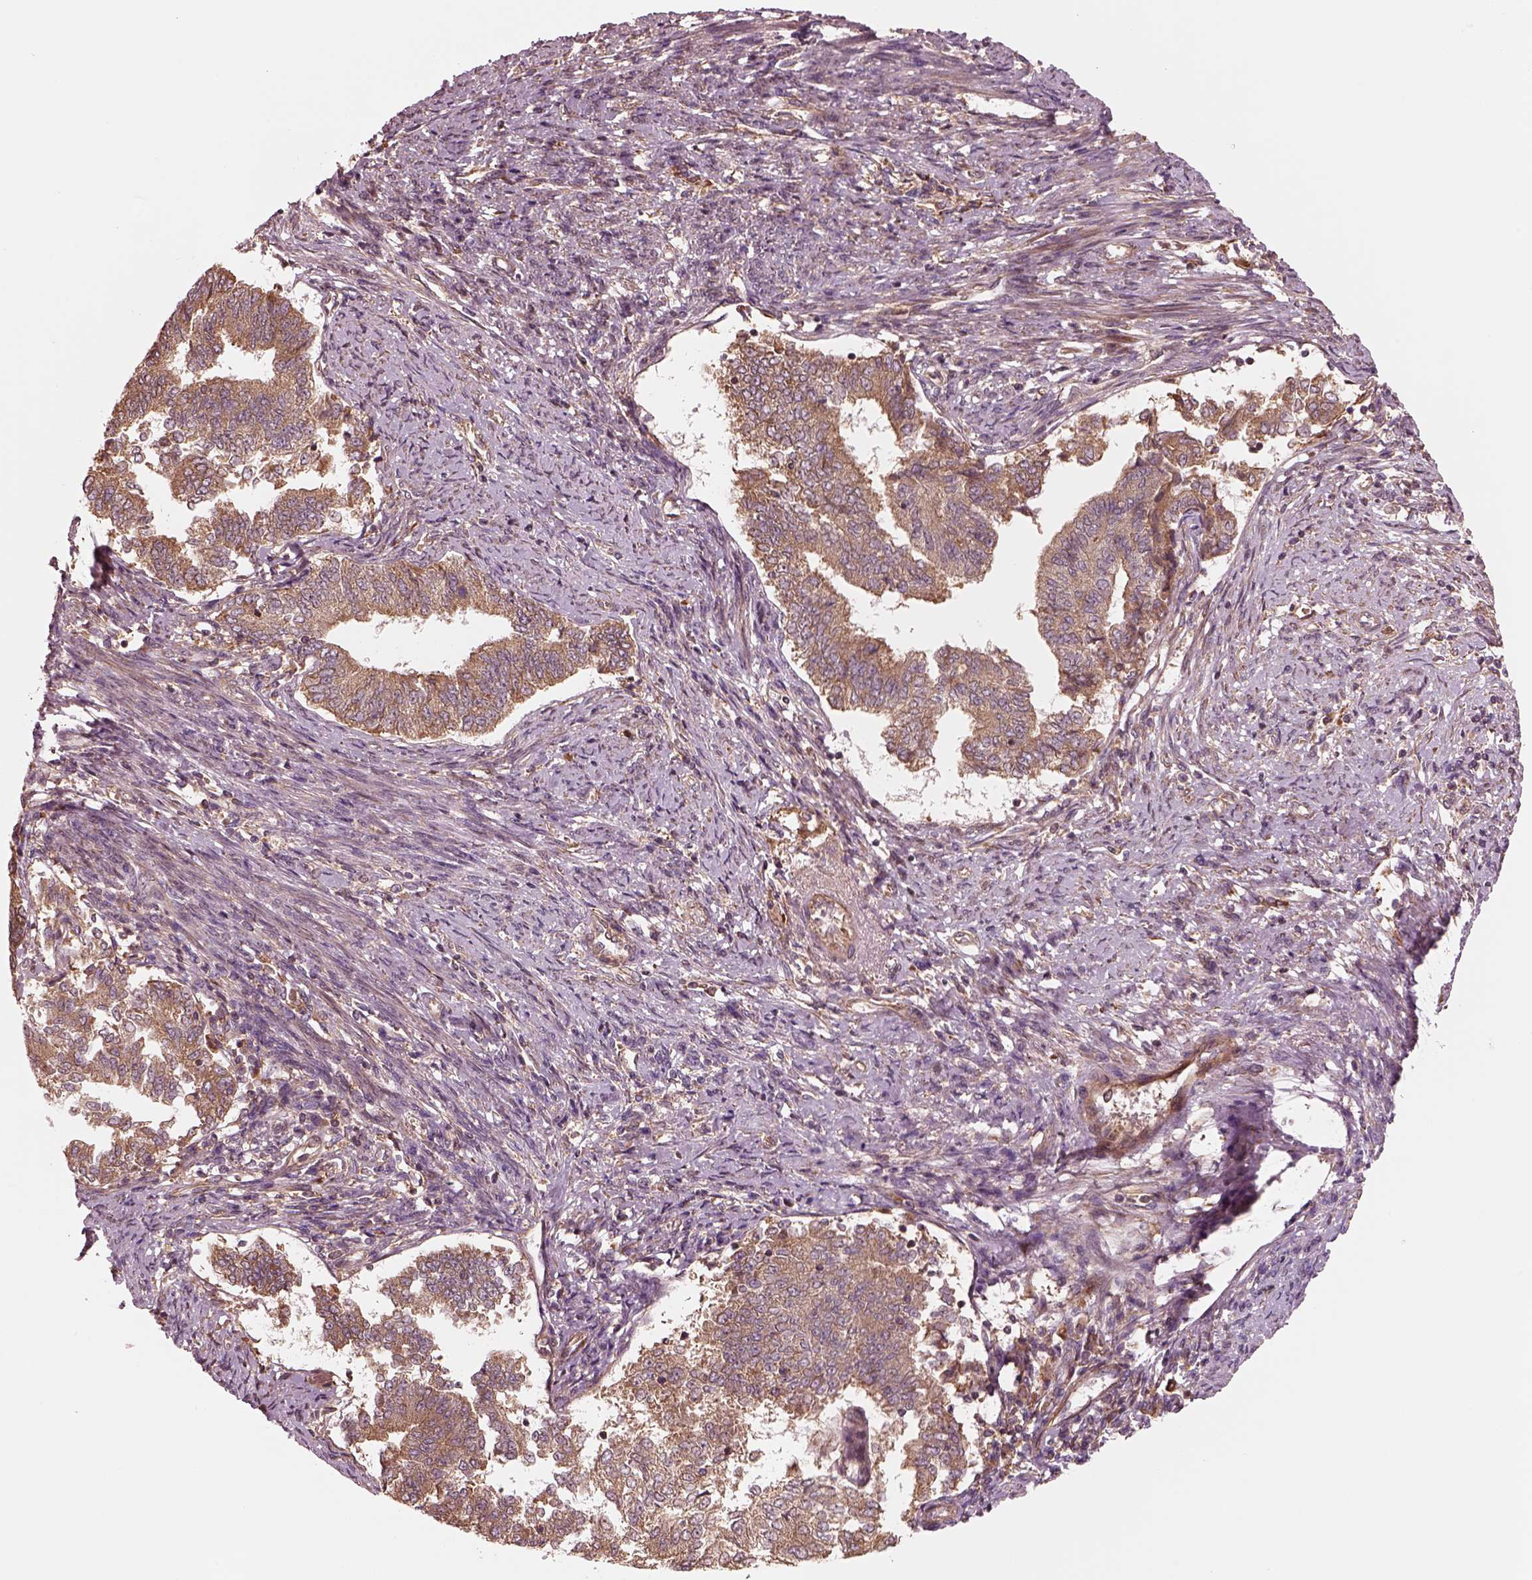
{"staining": {"intensity": "moderate", "quantity": "<25%", "location": "cytoplasmic/membranous"}, "tissue": "endometrial cancer", "cell_type": "Tumor cells", "image_type": "cancer", "snomed": [{"axis": "morphology", "description": "Adenocarcinoma, NOS"}, {"axis": "topography", "description": "Endometrium"}], "caption": "Endometrial cancer stained with a protein marker shows moderate staining in tumor cells.", "gene": "ASCC2", "patient": {"sex": "female", "age": 65}}